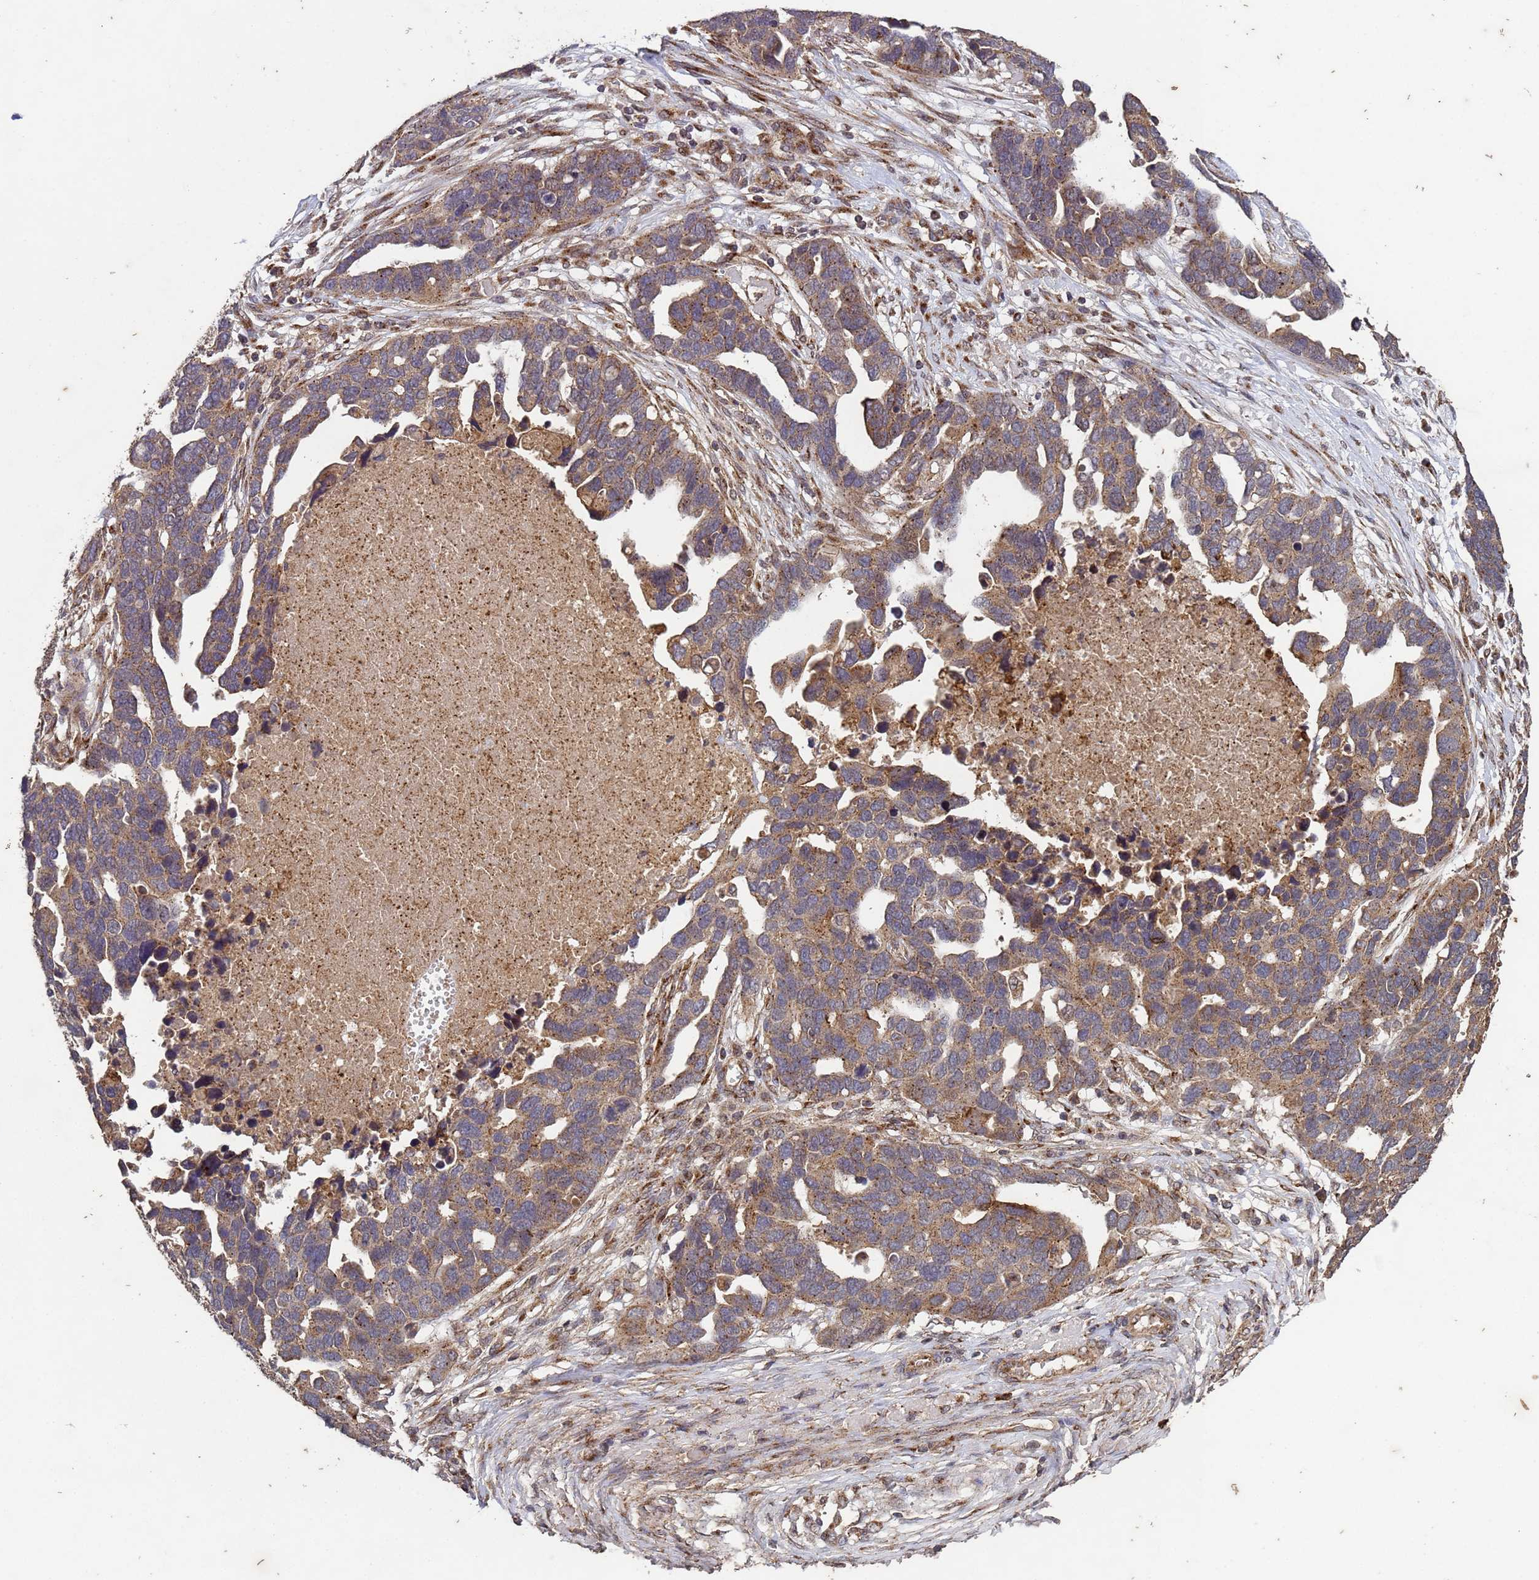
{"staining": {"intensity": "moderate", "quantity": ">75%", "location": "cytoplasmic/membranous"}, "tissue": "ovarian cancer", "cell_type": "Tumor cells", "image_type": "cancer", "snomed": [{"axis": "morphology", "description": "Cystadenocarcinoma, serous, NOS"}, {"axis": "topography", "description": "Ovary"}], "caption": "A medium amount of moderate cytoplasmic/membranous positivity is appreciated in approximately >75% of tumor cells in ovarian serous cystadenocarcinoma tissue. (DAB (3,3'-diaminobenzidine) = brown stain, brightfield microscopy at high magnification).", "gene": "FASTKD1", "patient": {"sex": "female", "age": 54}}